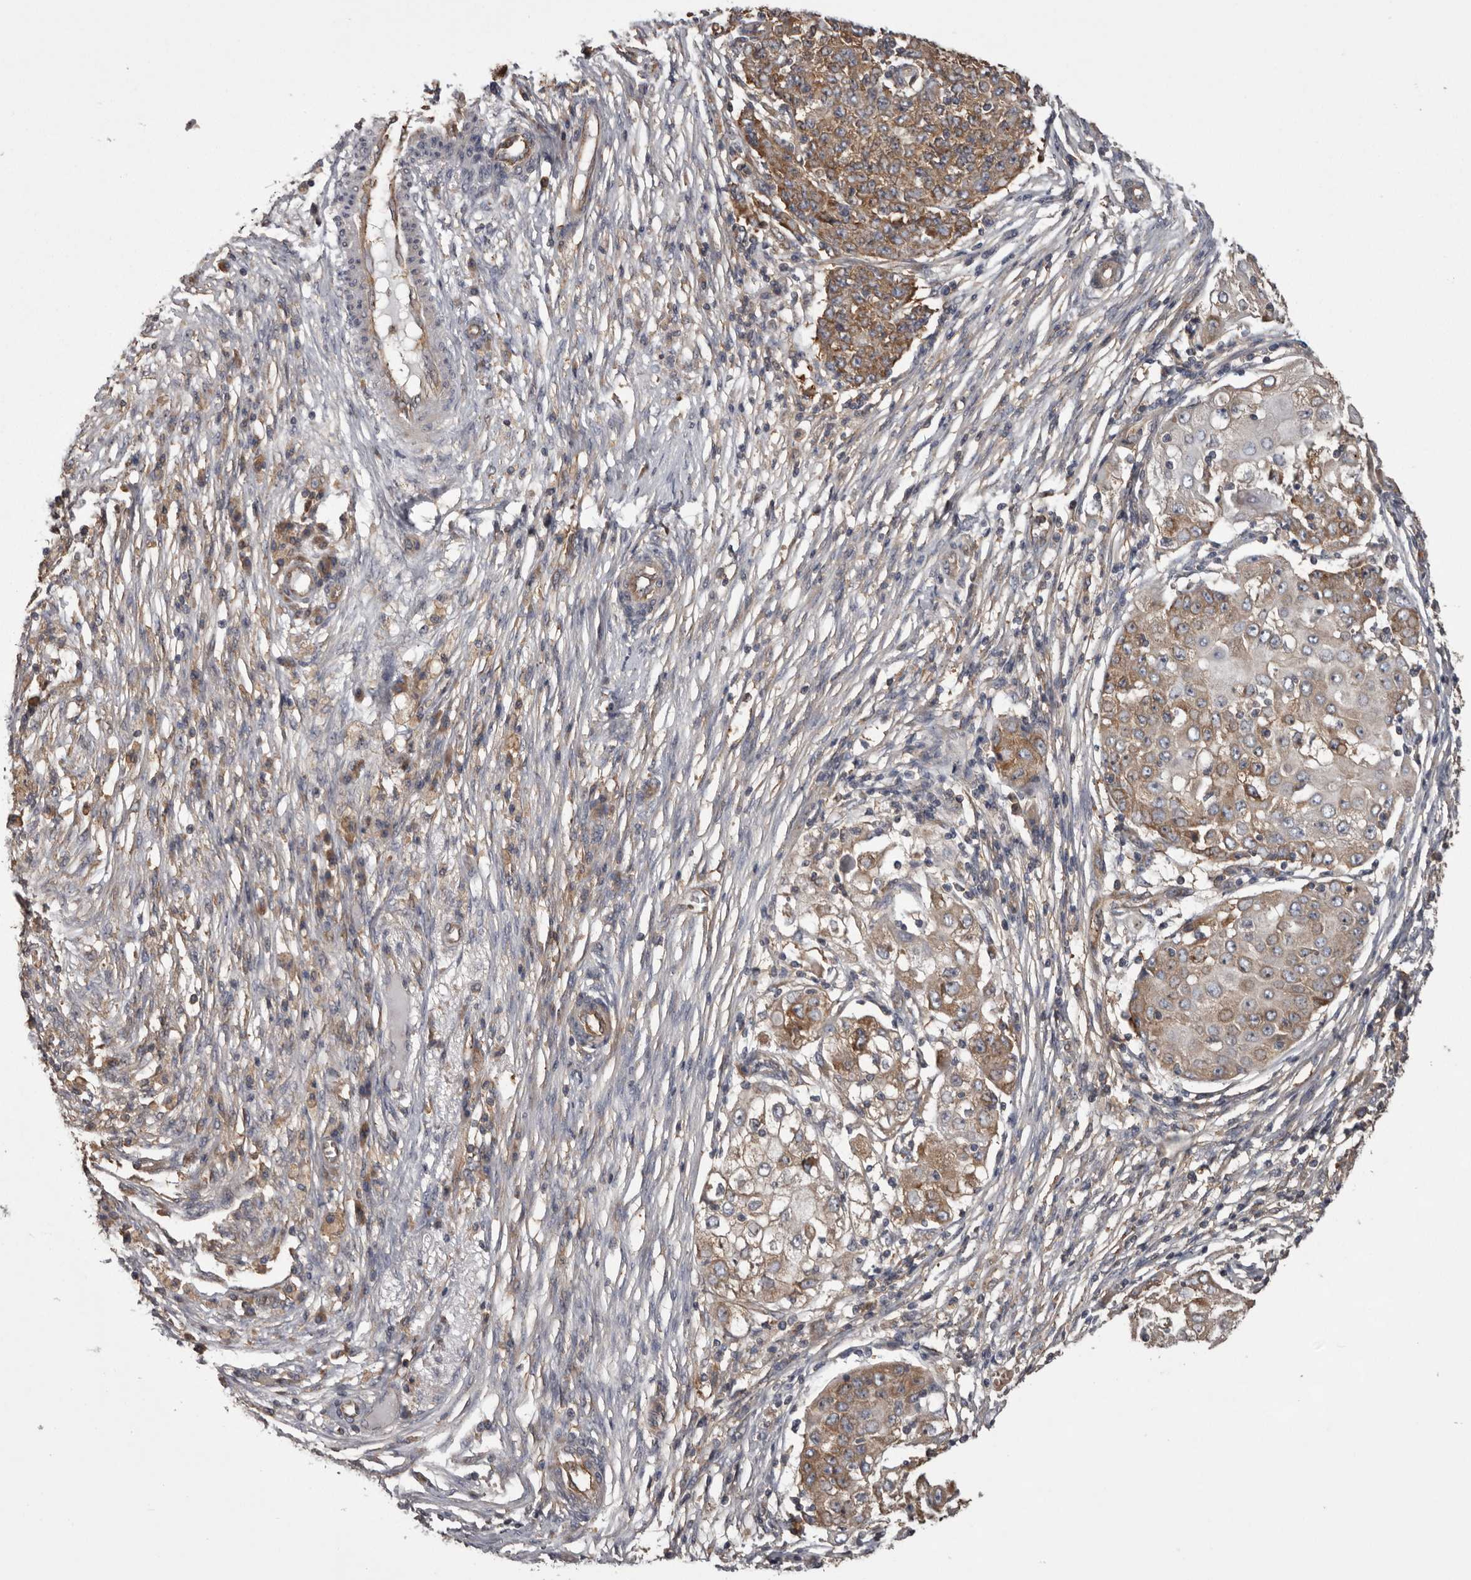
{"staining": {"intensity": "weak", "quantity": ">75%", "location": "cytoplasmic/membranous"}, "tissue": "ovarian cancer", "cell_type": "Tumor cells", "image_type": "cancer", "snomed": [{"axis": "morphology", "description": "Carcinoma, endometroid"}, {"axis": "topography", "description": "Ovary"}], "caption": "IHC staining of ovarian cancer, which reveals low levels of weak cytoplasmic/membranous staining in about >75% of tumor cells indicating weak cytoplasmic/membranous protein positivity. The staining was performed using DAB (brown) for protein detection and nuclei were counterstained in hematoxylin (blue).", "gene": "DARS1", "patient": {"sex": "female", "age": 42}}